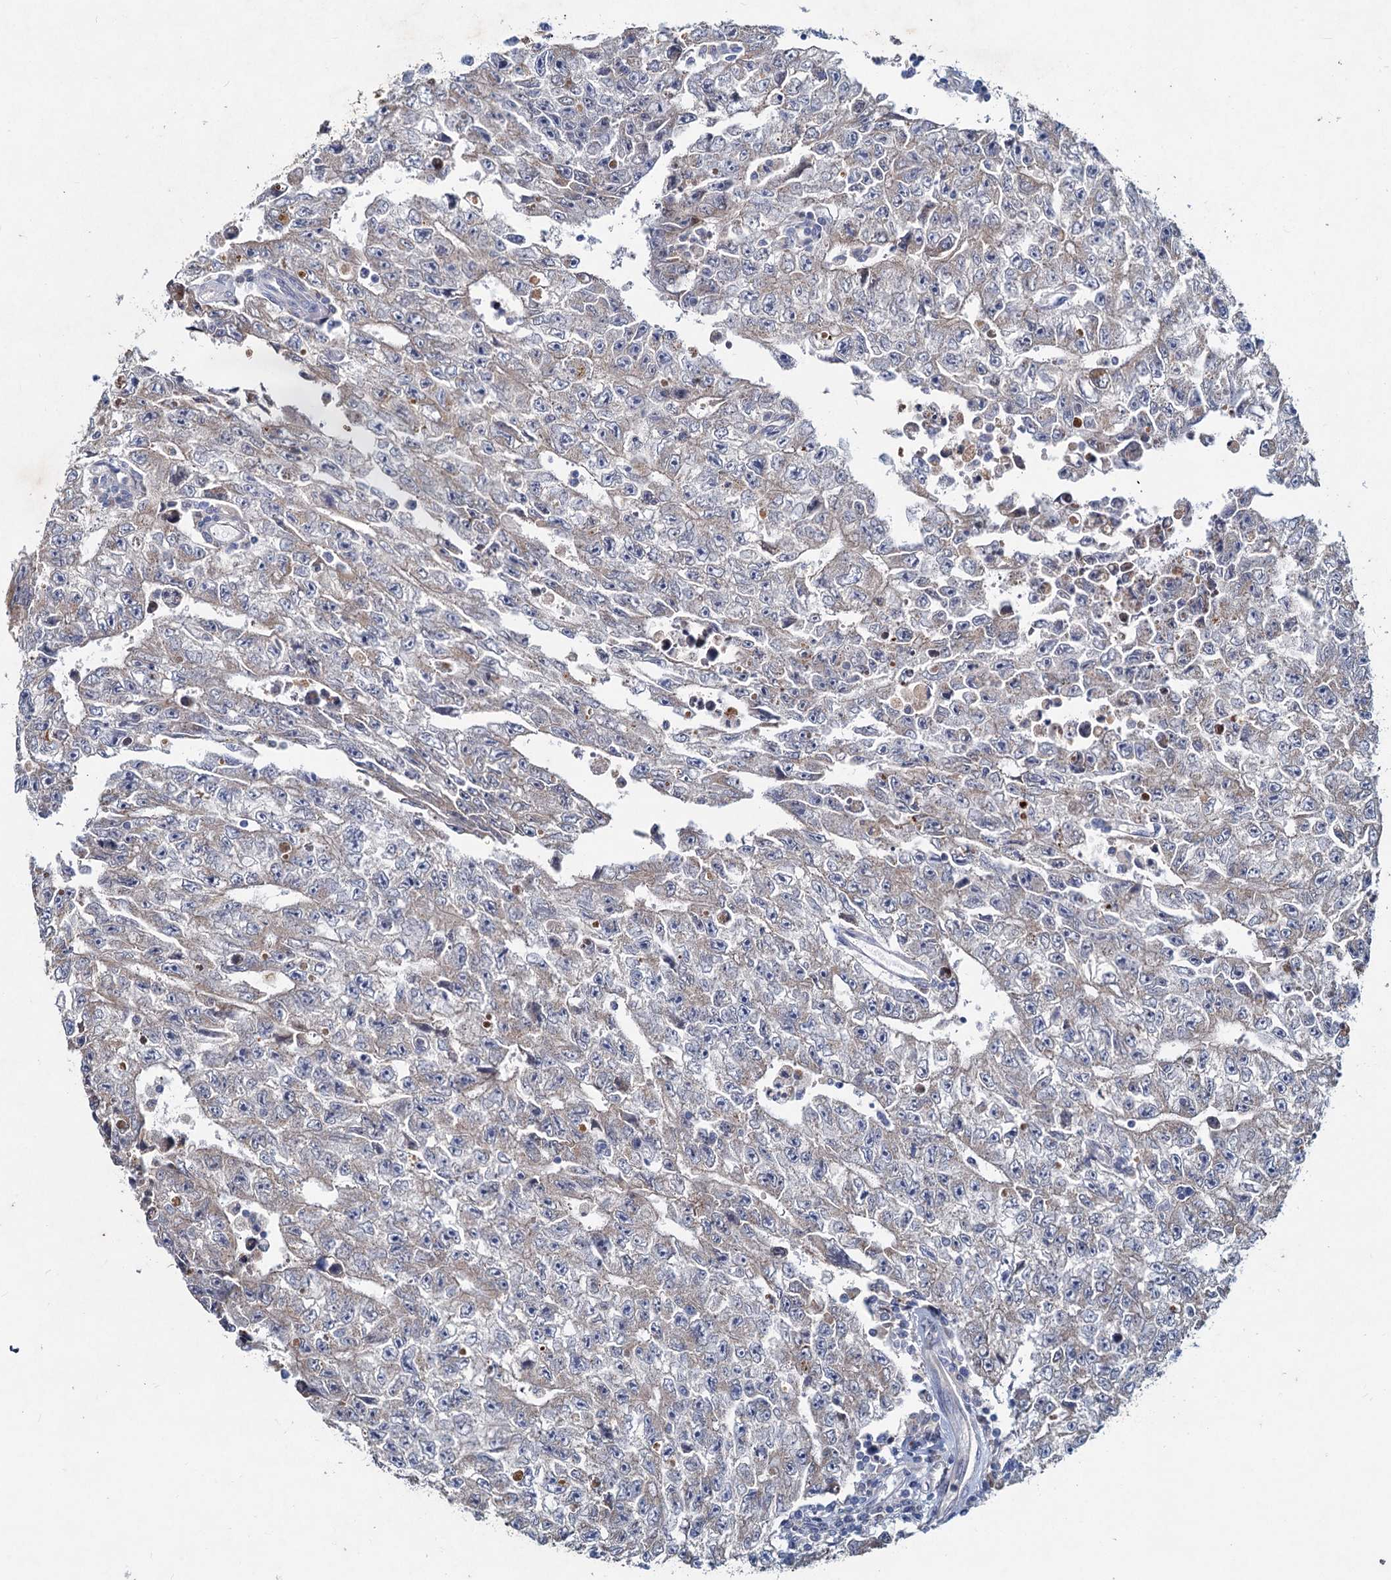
{"staining": {"intensity": "negative", "quantity": "none", "location": "none"}, "tissue": "testis cancer", "cell_type": "Tumor cells", "image_type": "cancer", "snomed": [{"axis": "morphology", "description": "Carcinoma, Embryonal, NOS"}, {"axis": "topography", "description": "Testis"}], "caption": "Human embryonal carcinoma (testis) stained for a protein using IHC shows no staining in tumor cells.", "gene": "TMX2", "patient": {"sex": "male", "age": 17}}